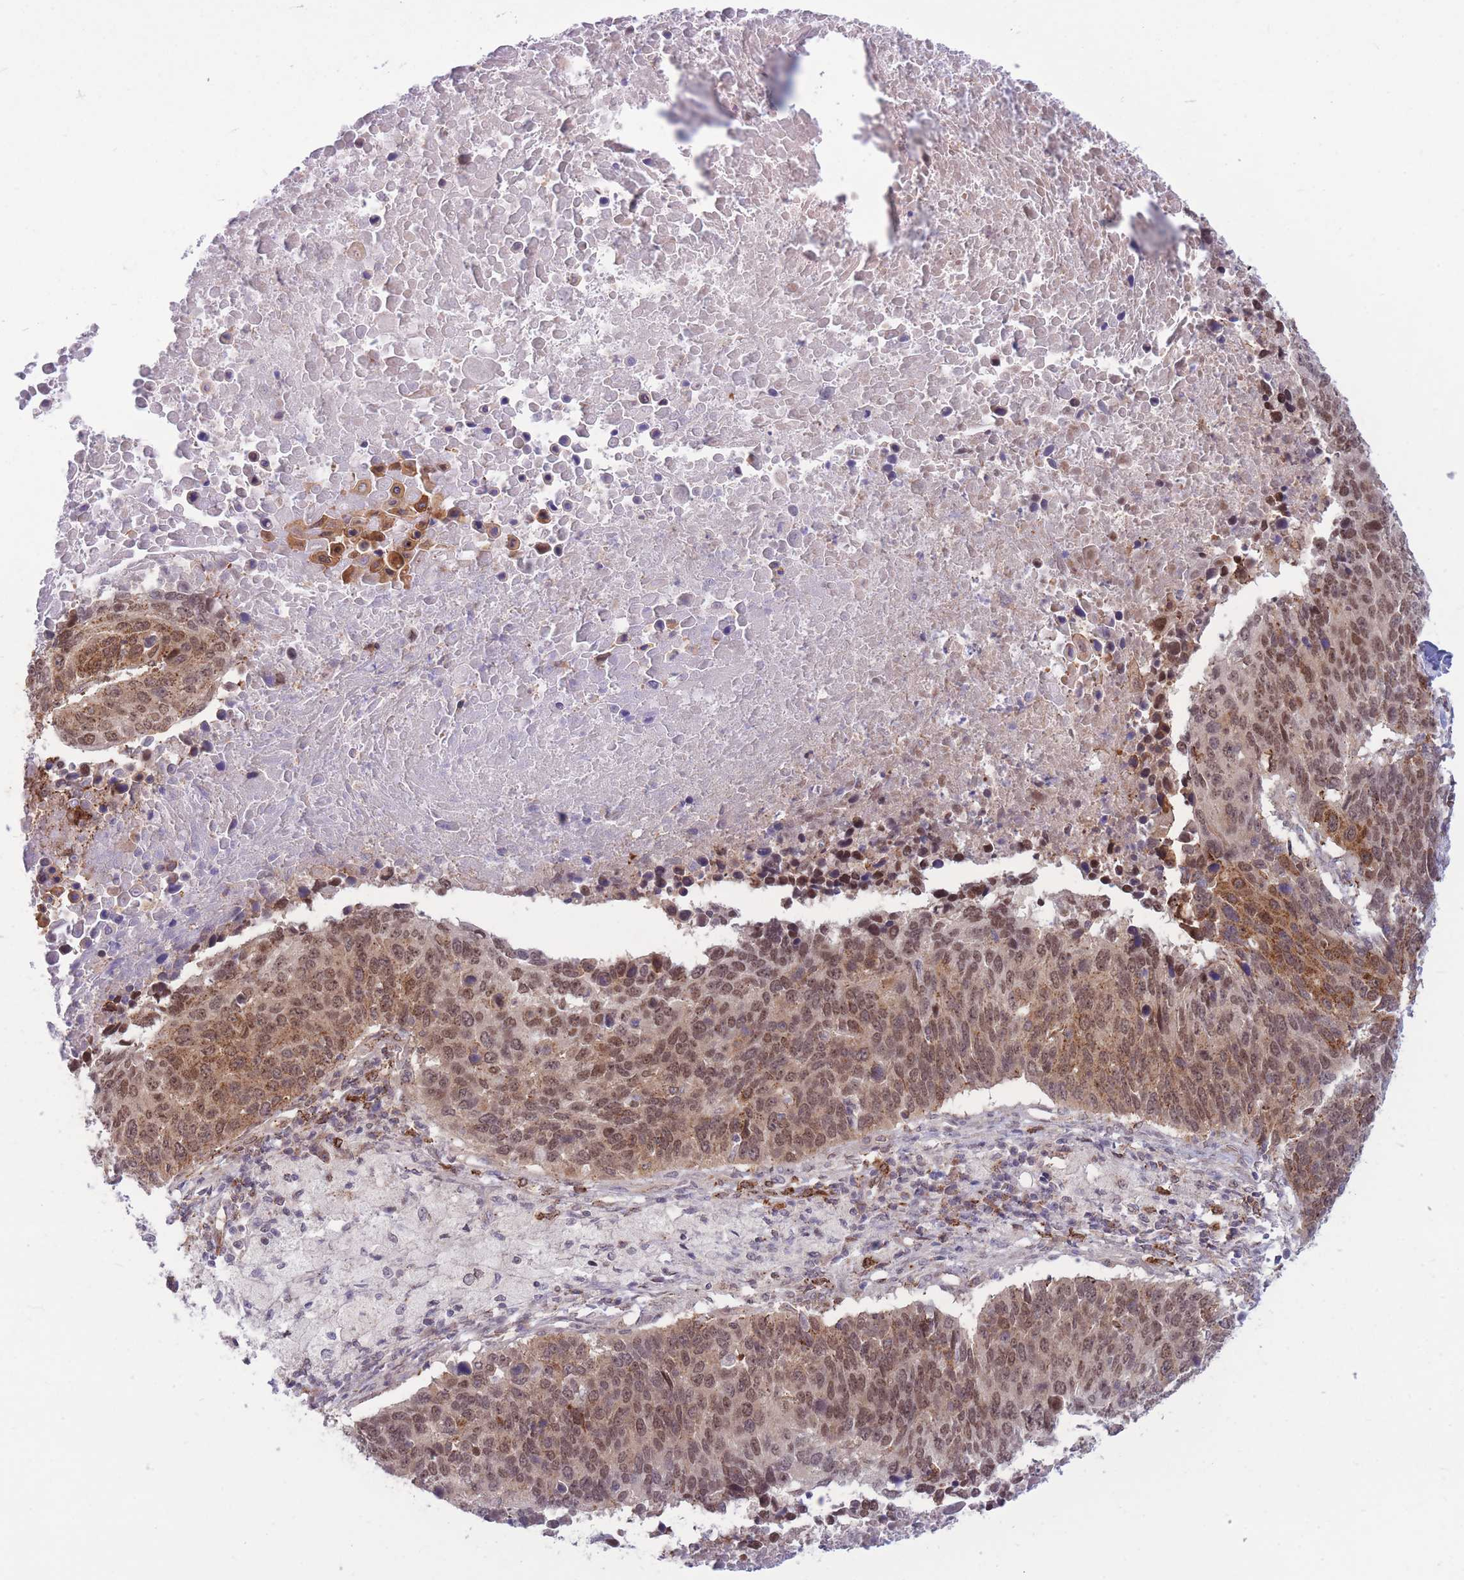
{"staining": {"intensity": "moderate", "quantity": ">75%", "location": "cytoplasmic/membranous,nuclear"}, "tissue": "lung cancer", "cell_type": "Tumor cells", "image_type": "cancer", "snomed": [{"axis": "morphology", "description": "Normal tissue, NOS"}, {"axis": "morphology", "description": "Squamous cell carcinoma, NOS"}, {"axis": "topography", "description": "Lymph node"}, {"axis": "topography", "description": "Lung"}], "caption": "Squamous cell carcinoma (lung) was stained to show a protein in brown. There is medium levels of moderate cytoplasmic/membranous and nuclear positivity in approximately >75% of tumor cells. Using DAB (3,3'-diaminobenzidine) (brown) and hematoxylin (blue) stains, captured at high magnification using brightfield microscopy.", "gene": "TCF20", "patient": {"sex": "male", "age": 66}}